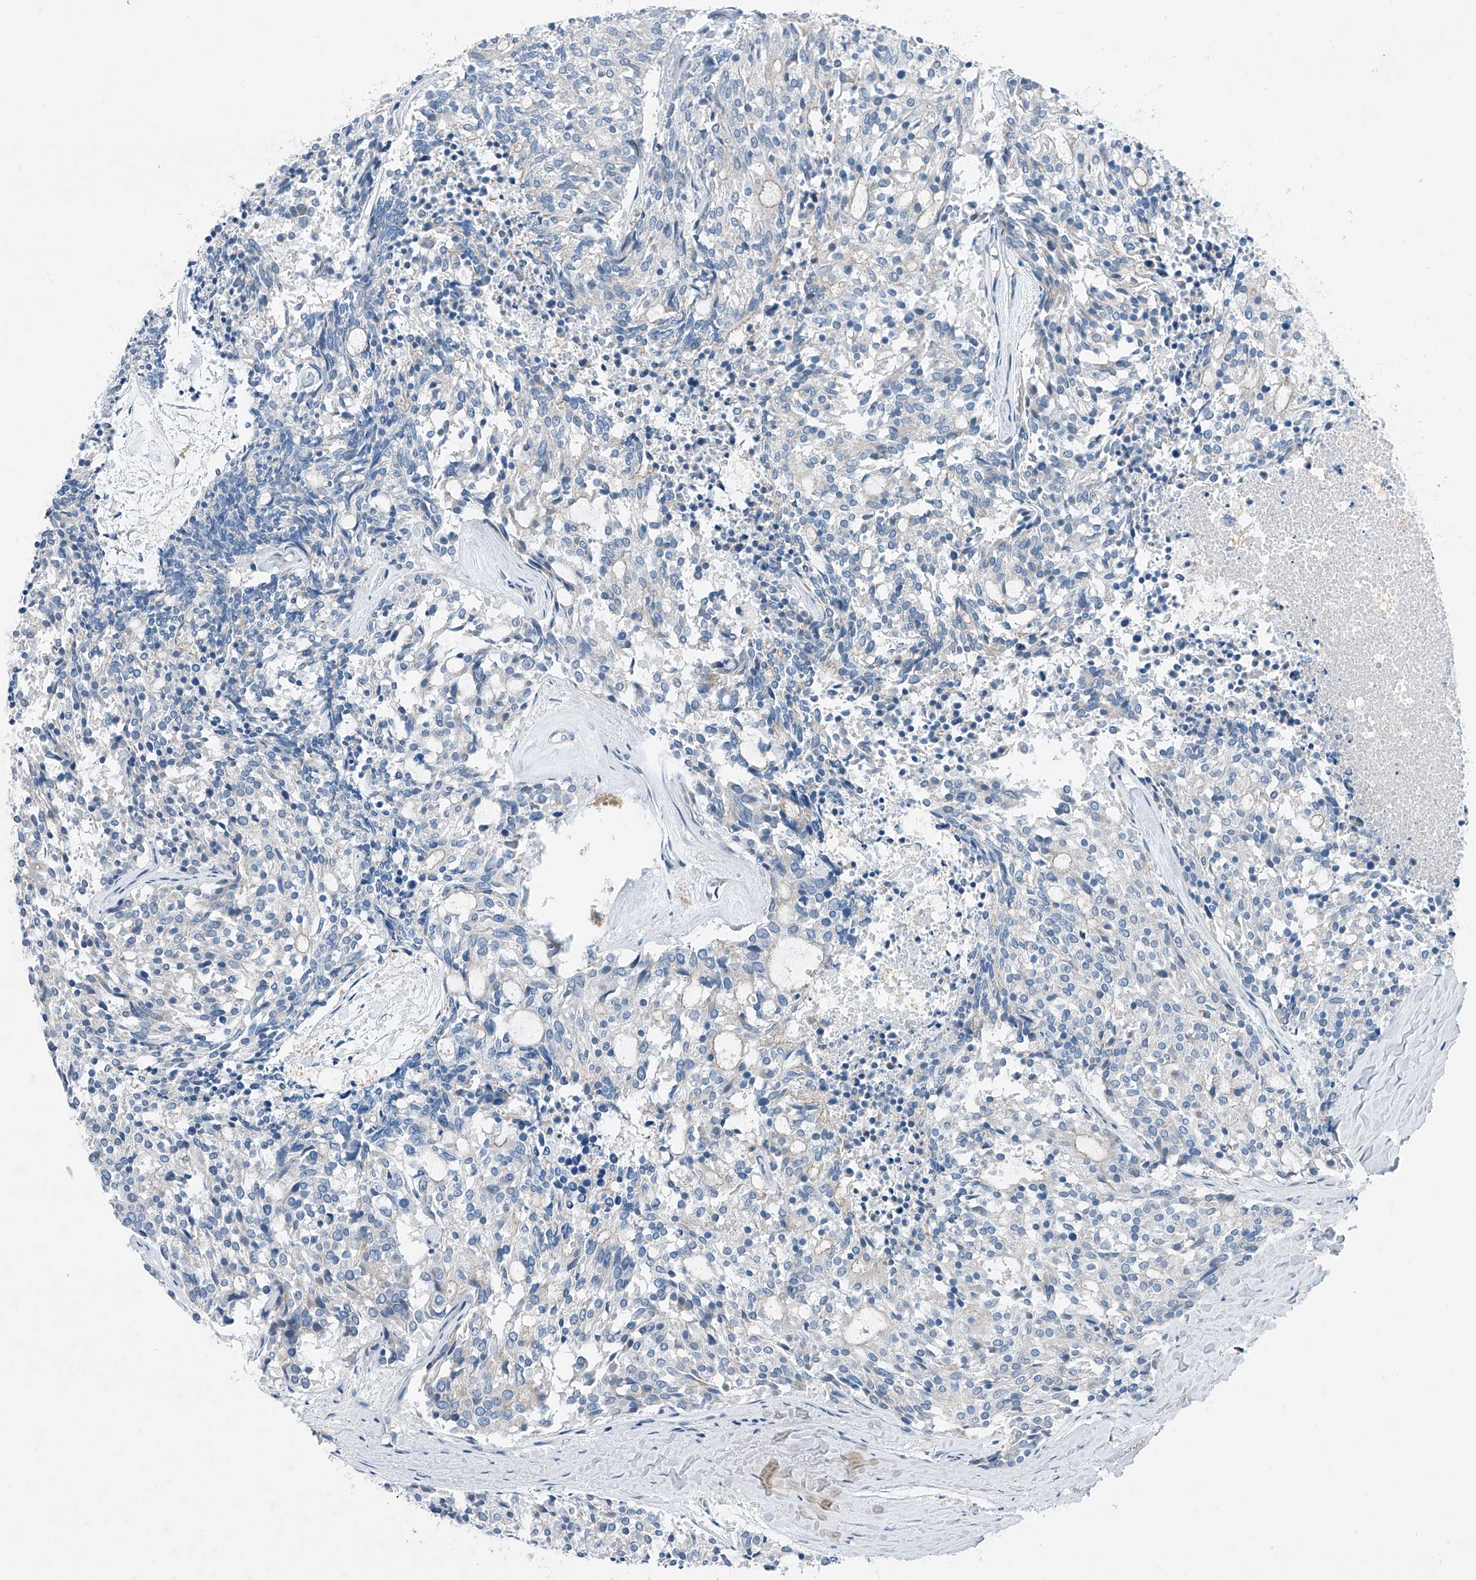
{"staining": {"intensity": "negative", "quantity": "none", "location": "none"}, "tissue": "carcinoid", "cell_type": "Tumor cells", "image_type": "cancer", "snomed": [{"axis": "morphology", "description": "Carcinoid, malignant, NOS"}, {"axis": "topography", "description": "Pancreas"}], "caption": "DAB immunohistochemical staining of carcinoid (malignant) demonstrates no significant expression in tumor cells.", "gene": "MDGA1", "patient": {"sex": "female", "age": 54}}